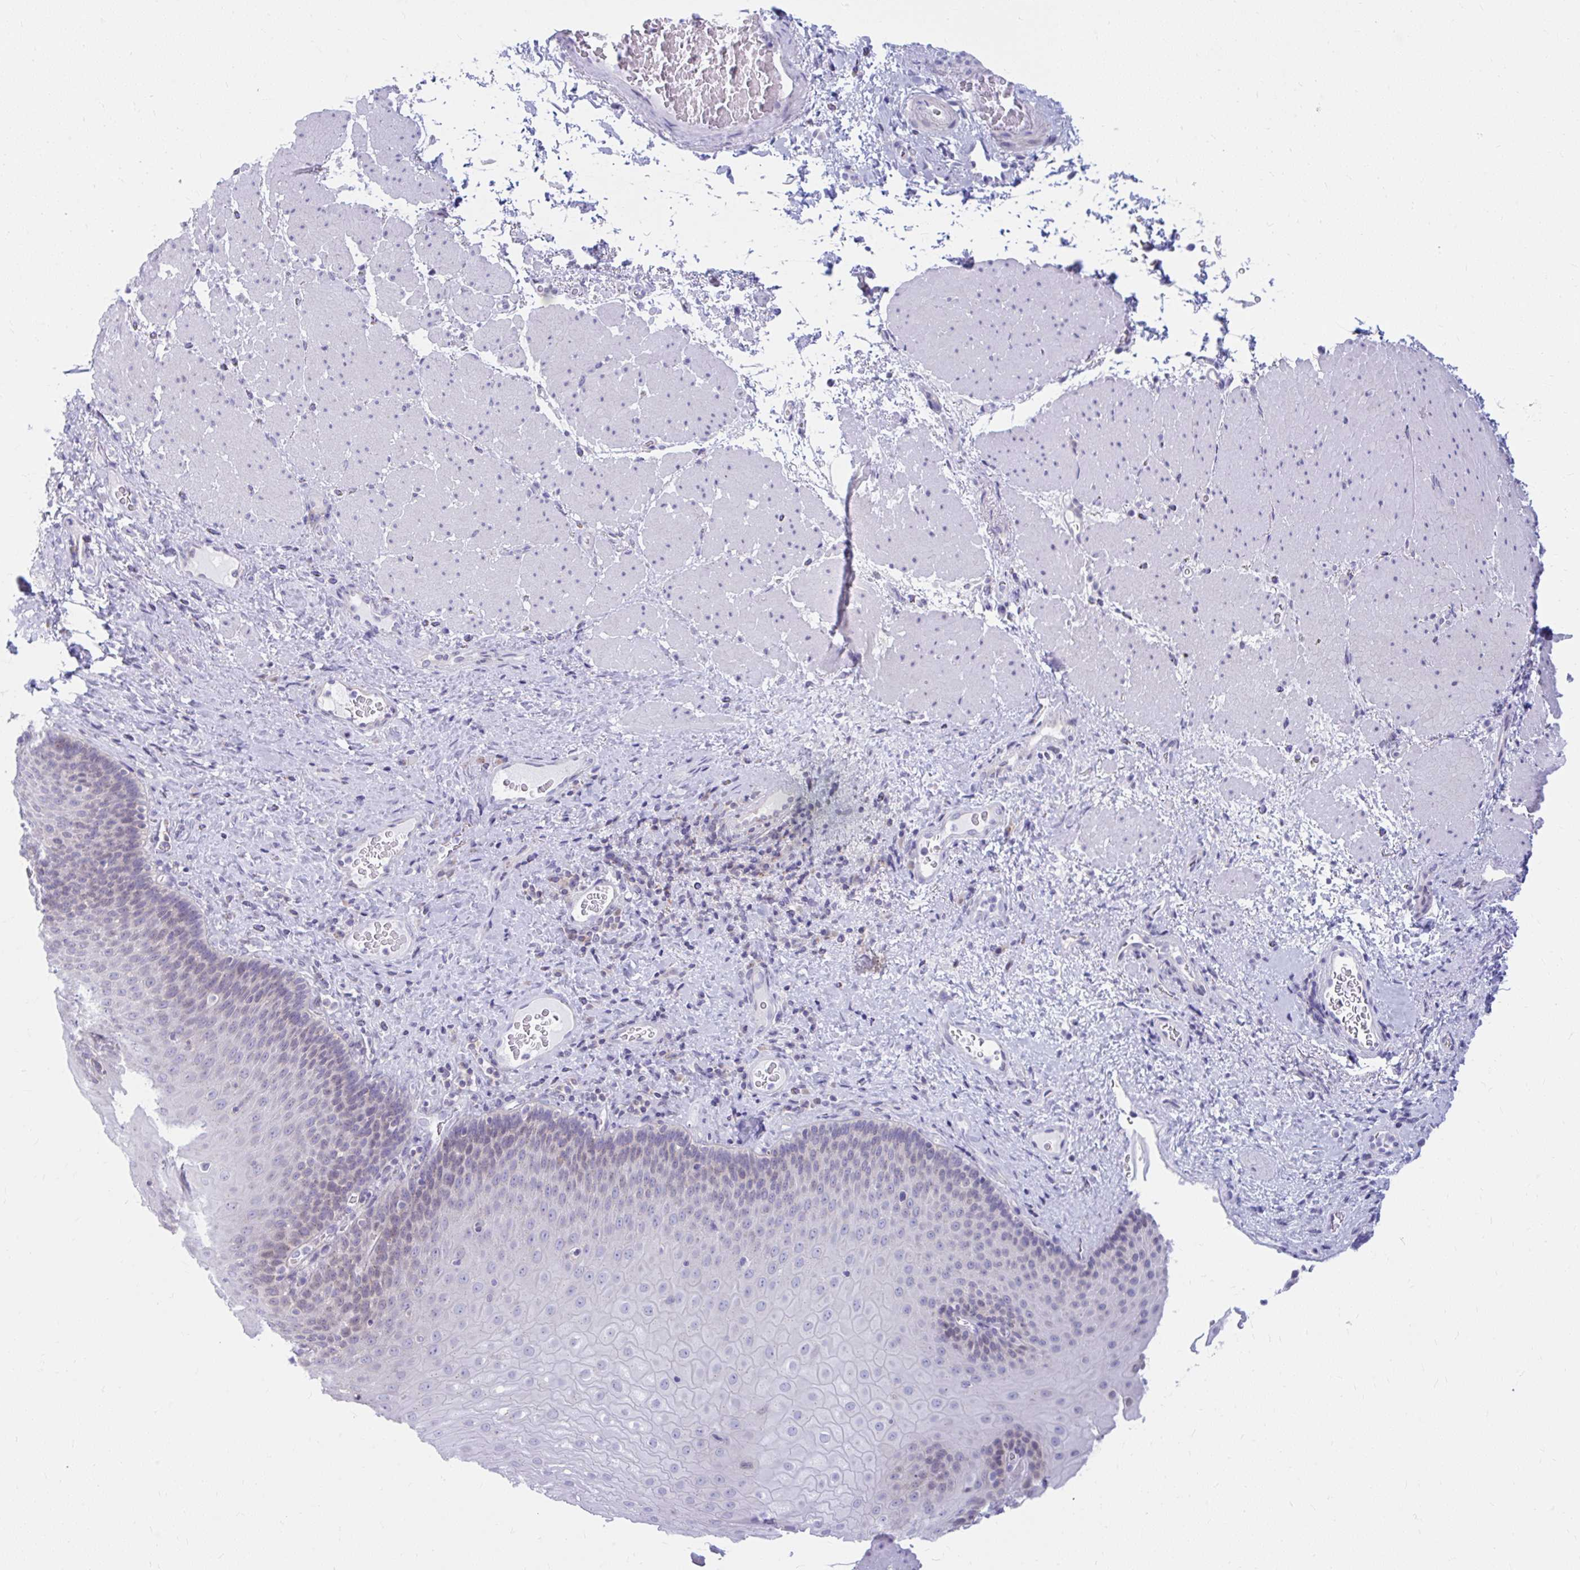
{"staining": {"intensity": "weak", "quantity": "25%-75%", "location": "nuclear"}, "tissue": "esophagus", "cell_type": "Squamous epithelial cells", "image_type": "normal", "snomed": [{"axis": "morphology", "description": "Normal tissue, NOS"}, {"axis": "topography", "description": "Esophagus"}], "caption": "Esophagus stained for a protein (brown) exhibits weak nuclear positive positivity in approximately 25%-75% of squamous epithelial cells.", "gene": "RADIL", "patient": {"sex": "male", "age": 62}}